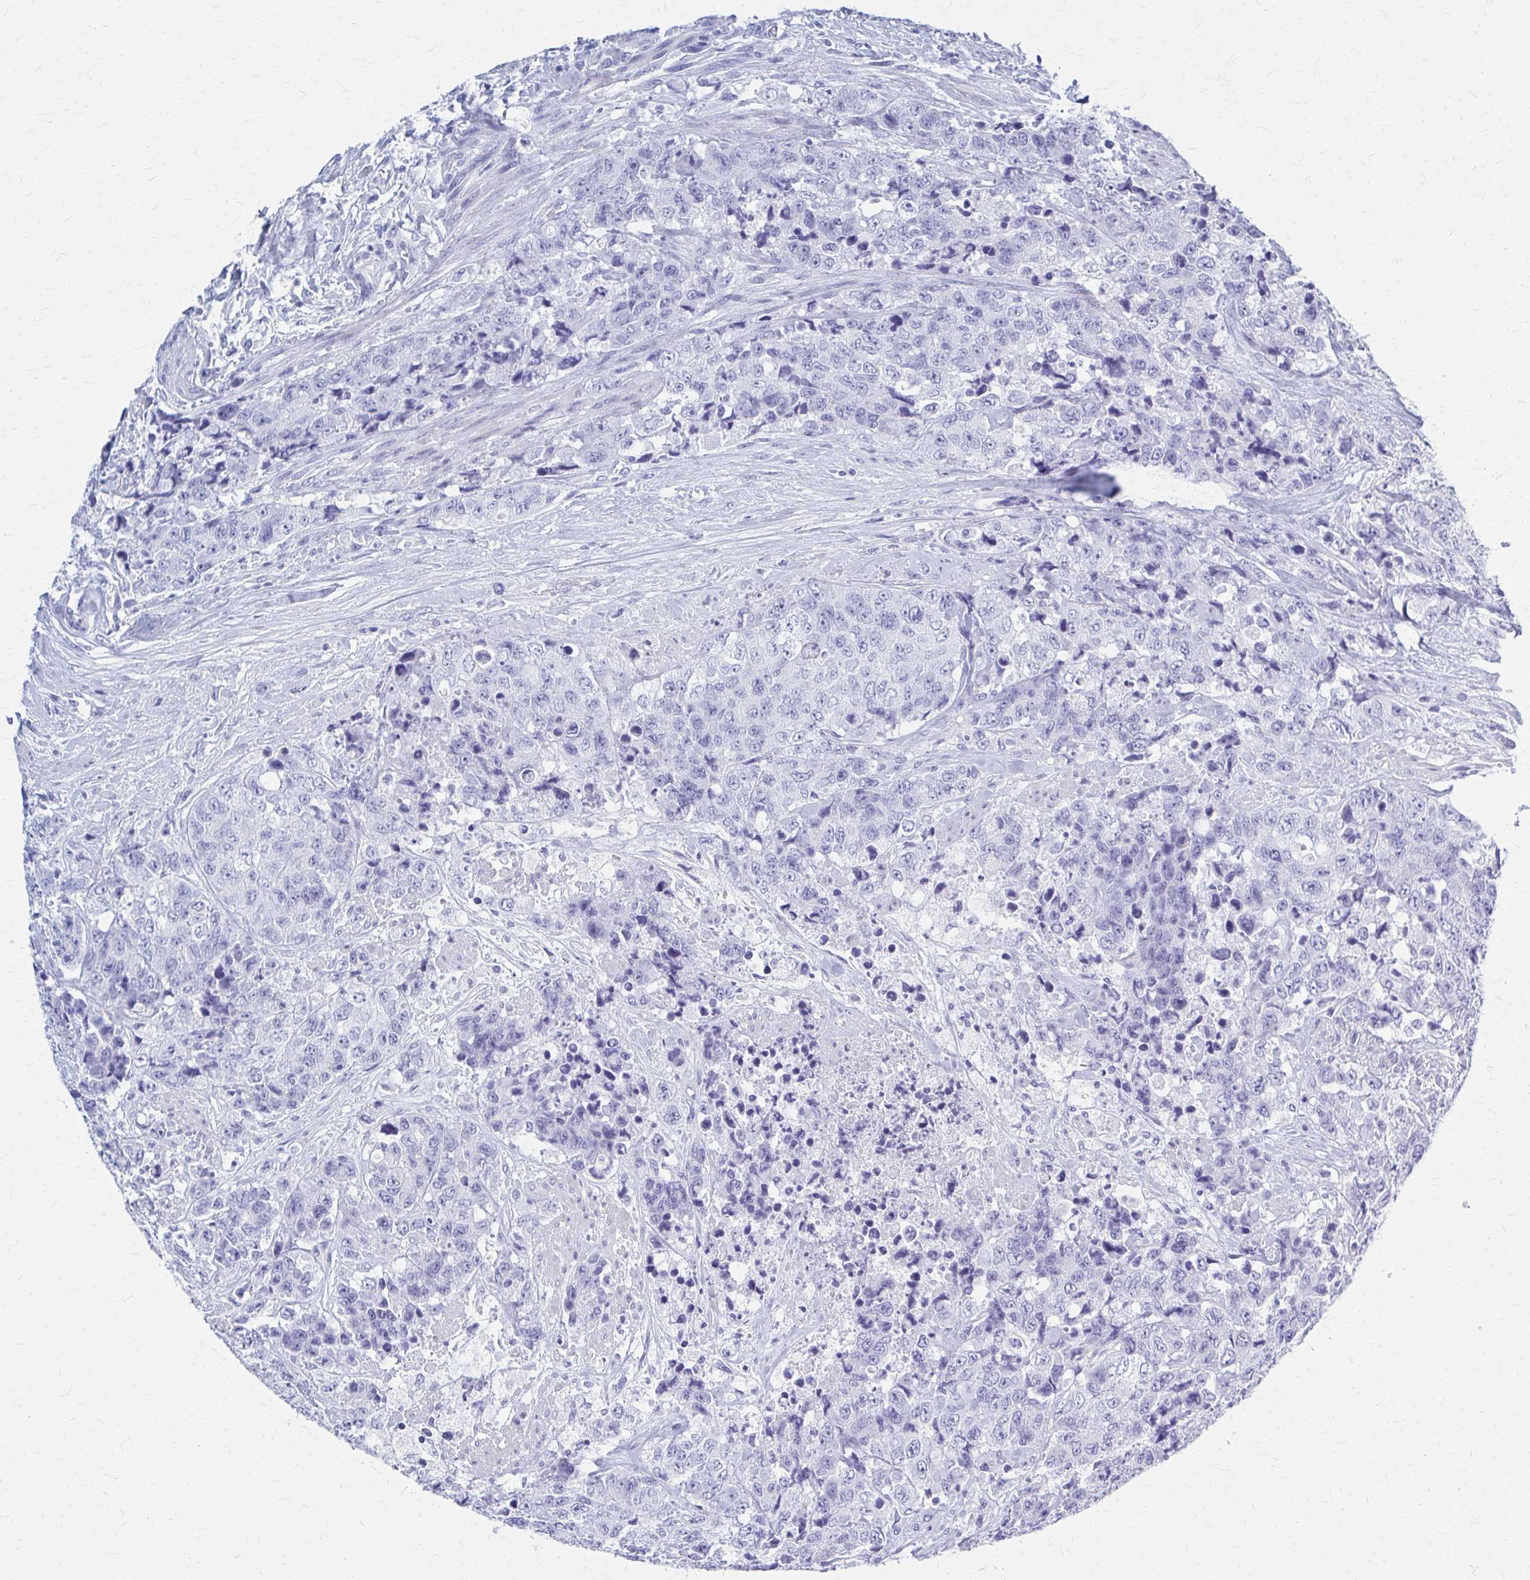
{"staining": {"intensity": "negative", "quantity": "none", "location": "none"}, "tissue": "urothelial cancer", "cell_type": "Tumor cells", "image_type": "cancer", "snomed": [{"axis": "morphology", "description": "Urothelial carcinoma, High grade"}, {"axis": "topography", "description": "Urinary bladder"}], "caption": "Human high-grade urothelial carcinoma stained for a protein using IHC displays no expression in tumor cells.", "gene": "CELF5", "patient": {"sex": "female", "age": 78}}